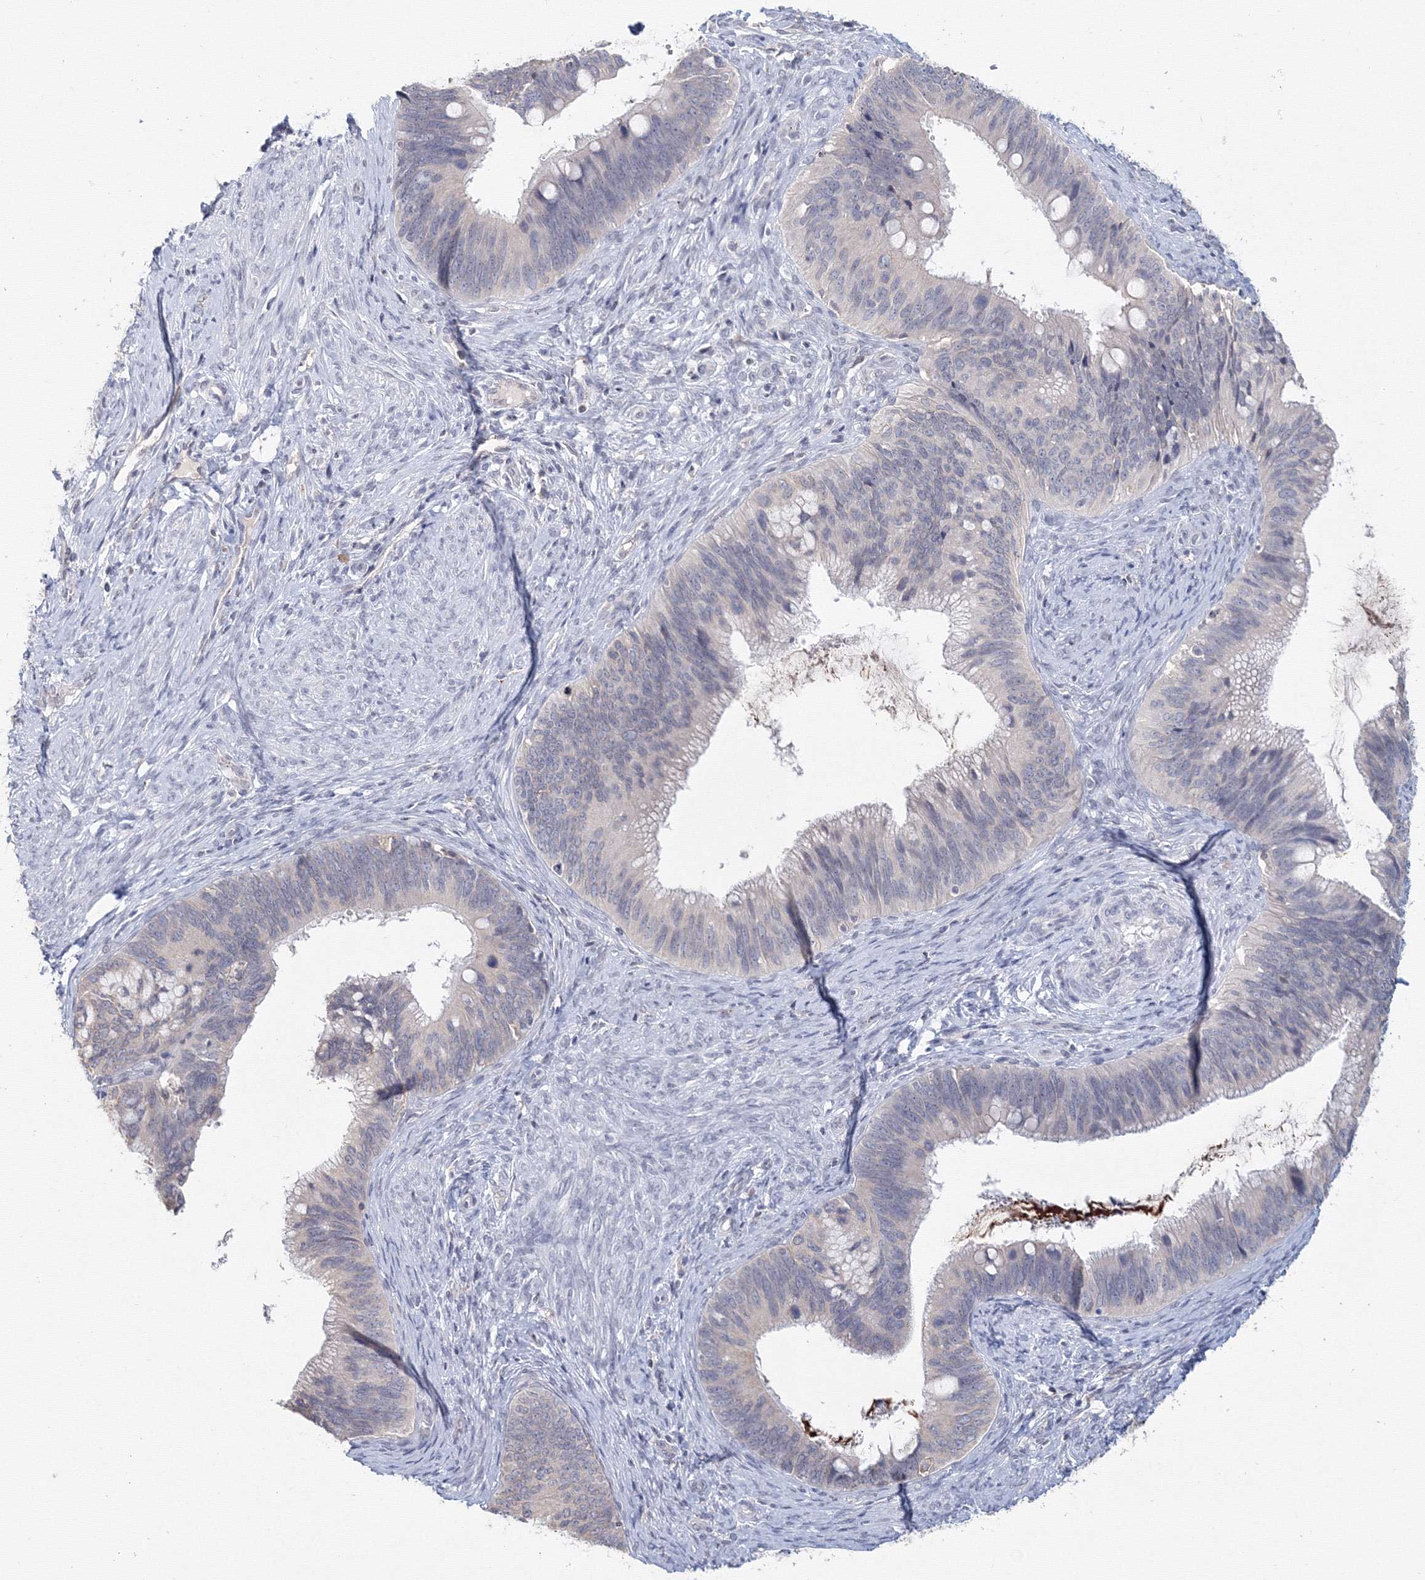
{"staining": {"intensity": "negative", "quantity": "none", "location": "none"}, "tissue": "cervical cancer", "cell_type": "Tumor cells", "image_type": "cancer", "snomed": [{"axis": "morphology", "description": "Adenocarcinoma, NOS"}, {"axis": "topography", "description": "Cervix"}], "caption": "Adenocarcinoma (cervical) was stained to show a protein in brown. There is no significant positivity in tumor cells. (Brightfield microscopy of DAB (3,3'-diaminobenzidine) IHC at high magnification).", "gene": "SLC7A7", "patient": {"sex": "female", "age": 42}}